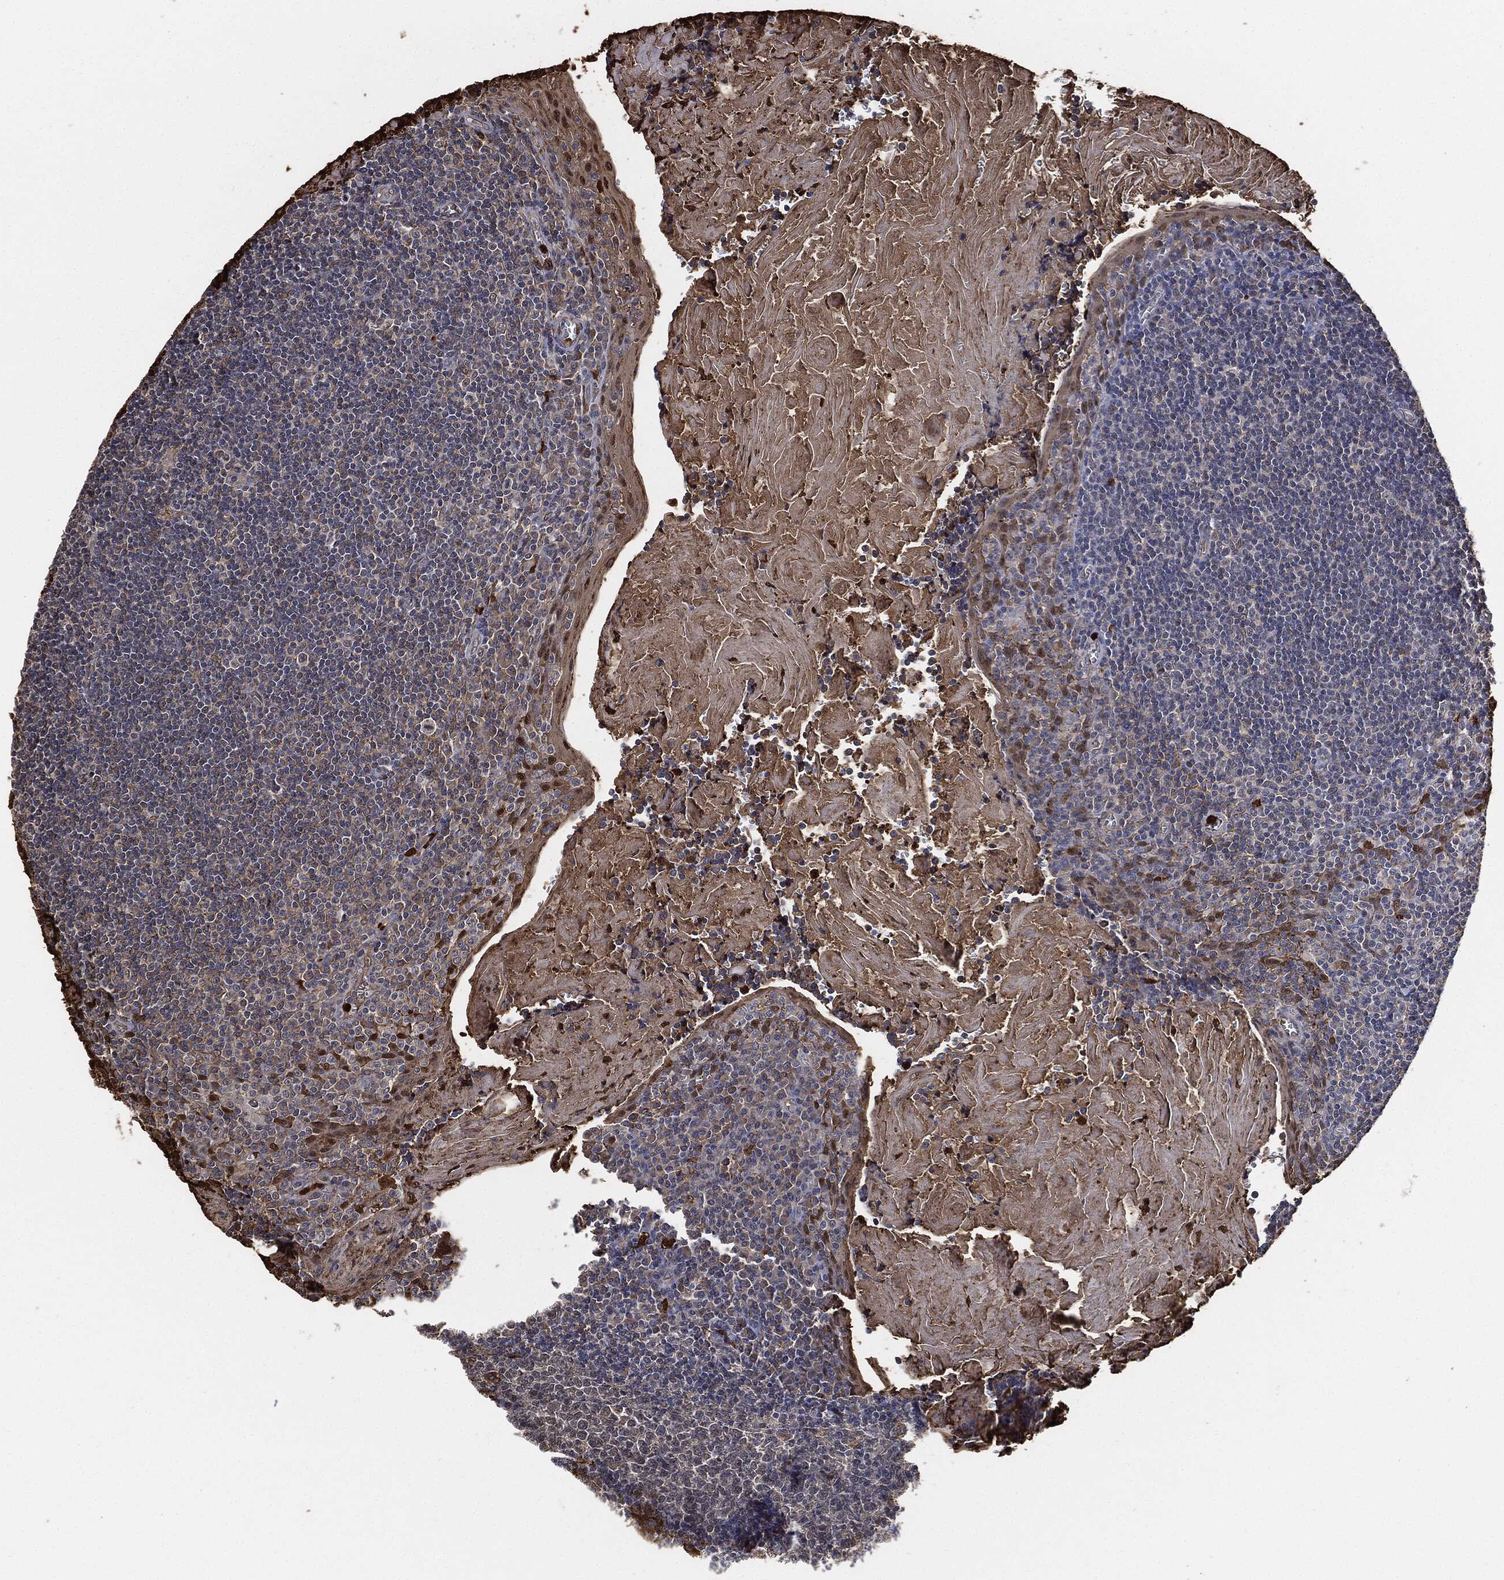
{"staining": {"intensity": "negative", "quantity": "none", "location": "none"}, "tissue": "tonsil", "cell_type": "Germinal center cells", "image_type": "normal", "snomed": [{"axis": "morphology", "description": "Normal tissue, NOS"}, {"axis": "morphology", "description": "Inflammation, NOS"}, {"axis": "topography", "description": "Tonsil"}], "caption": "Unremarkable tonsil was stained to show a protein in brown. There is no significant positivity in germinal center cells. (DAB IHC, high magnification).", "gene": "S100A9", "patient": {"sex": "female", "age": 31}}